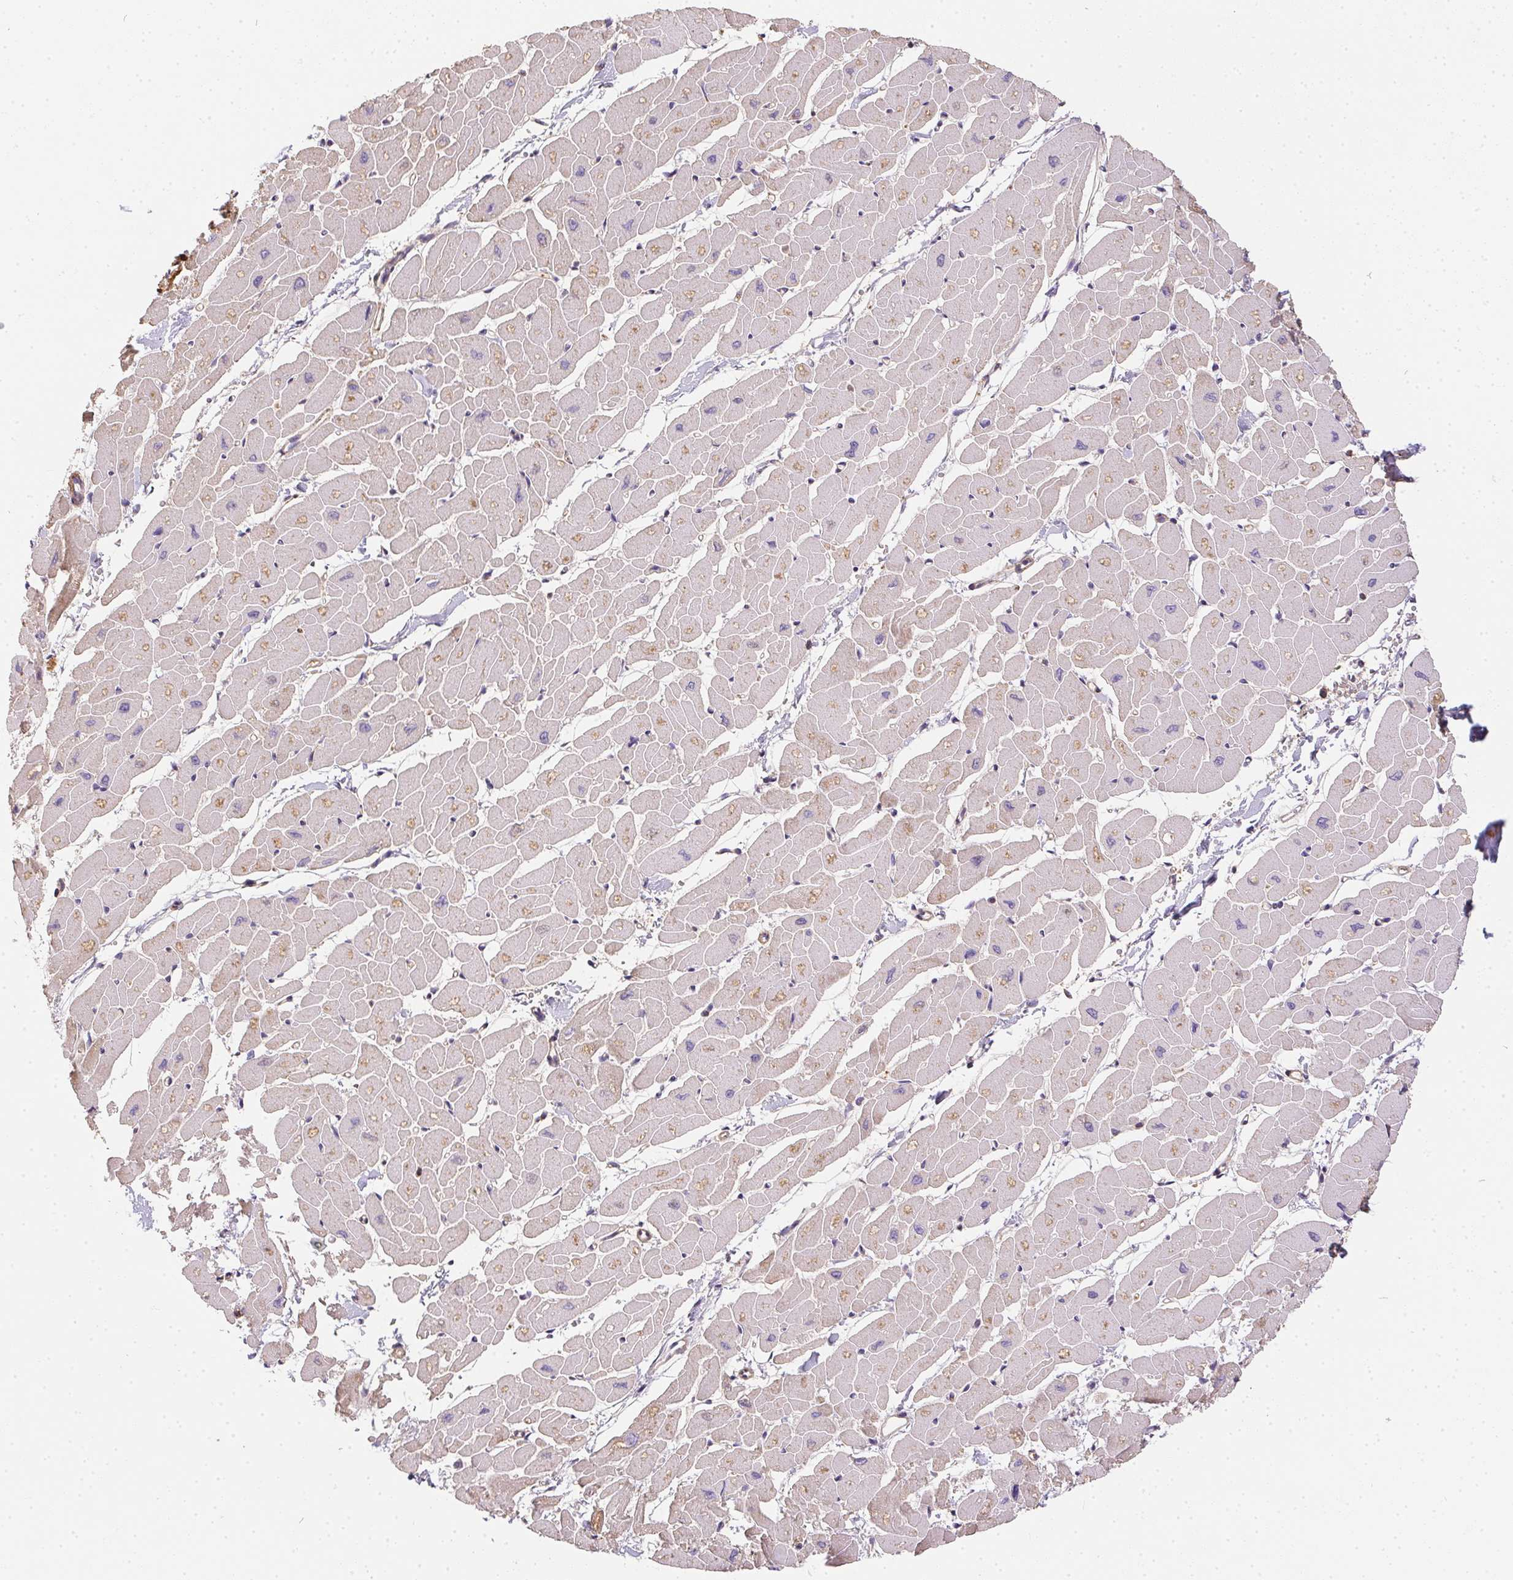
{"staining": {"intensity": "weak", "quantity": "25%-75%", "location": "cytoplasmic/membranous"}, "tissue": "heart muscle", "cell_type": "Cardiomyocytes", "image_type": "normal", "snomed": [{"axis": "morphology", "description": "Normal tissue, NOS"}, {"axis": "topography", "description": "Heart"}], "caption": "Immunohistochemistry of unremarkable heart muscle demonstrates low levels of weak cytoplasmic/membranous positivity in approximately 25%-75% of cardiomyocytes. (Stains: DAB in brown, nuclei in blue, Microscopy: brightfield microscopy at high magnification).", "gene": "REV3L", "patient": {"sex": "male", "age": 57}}